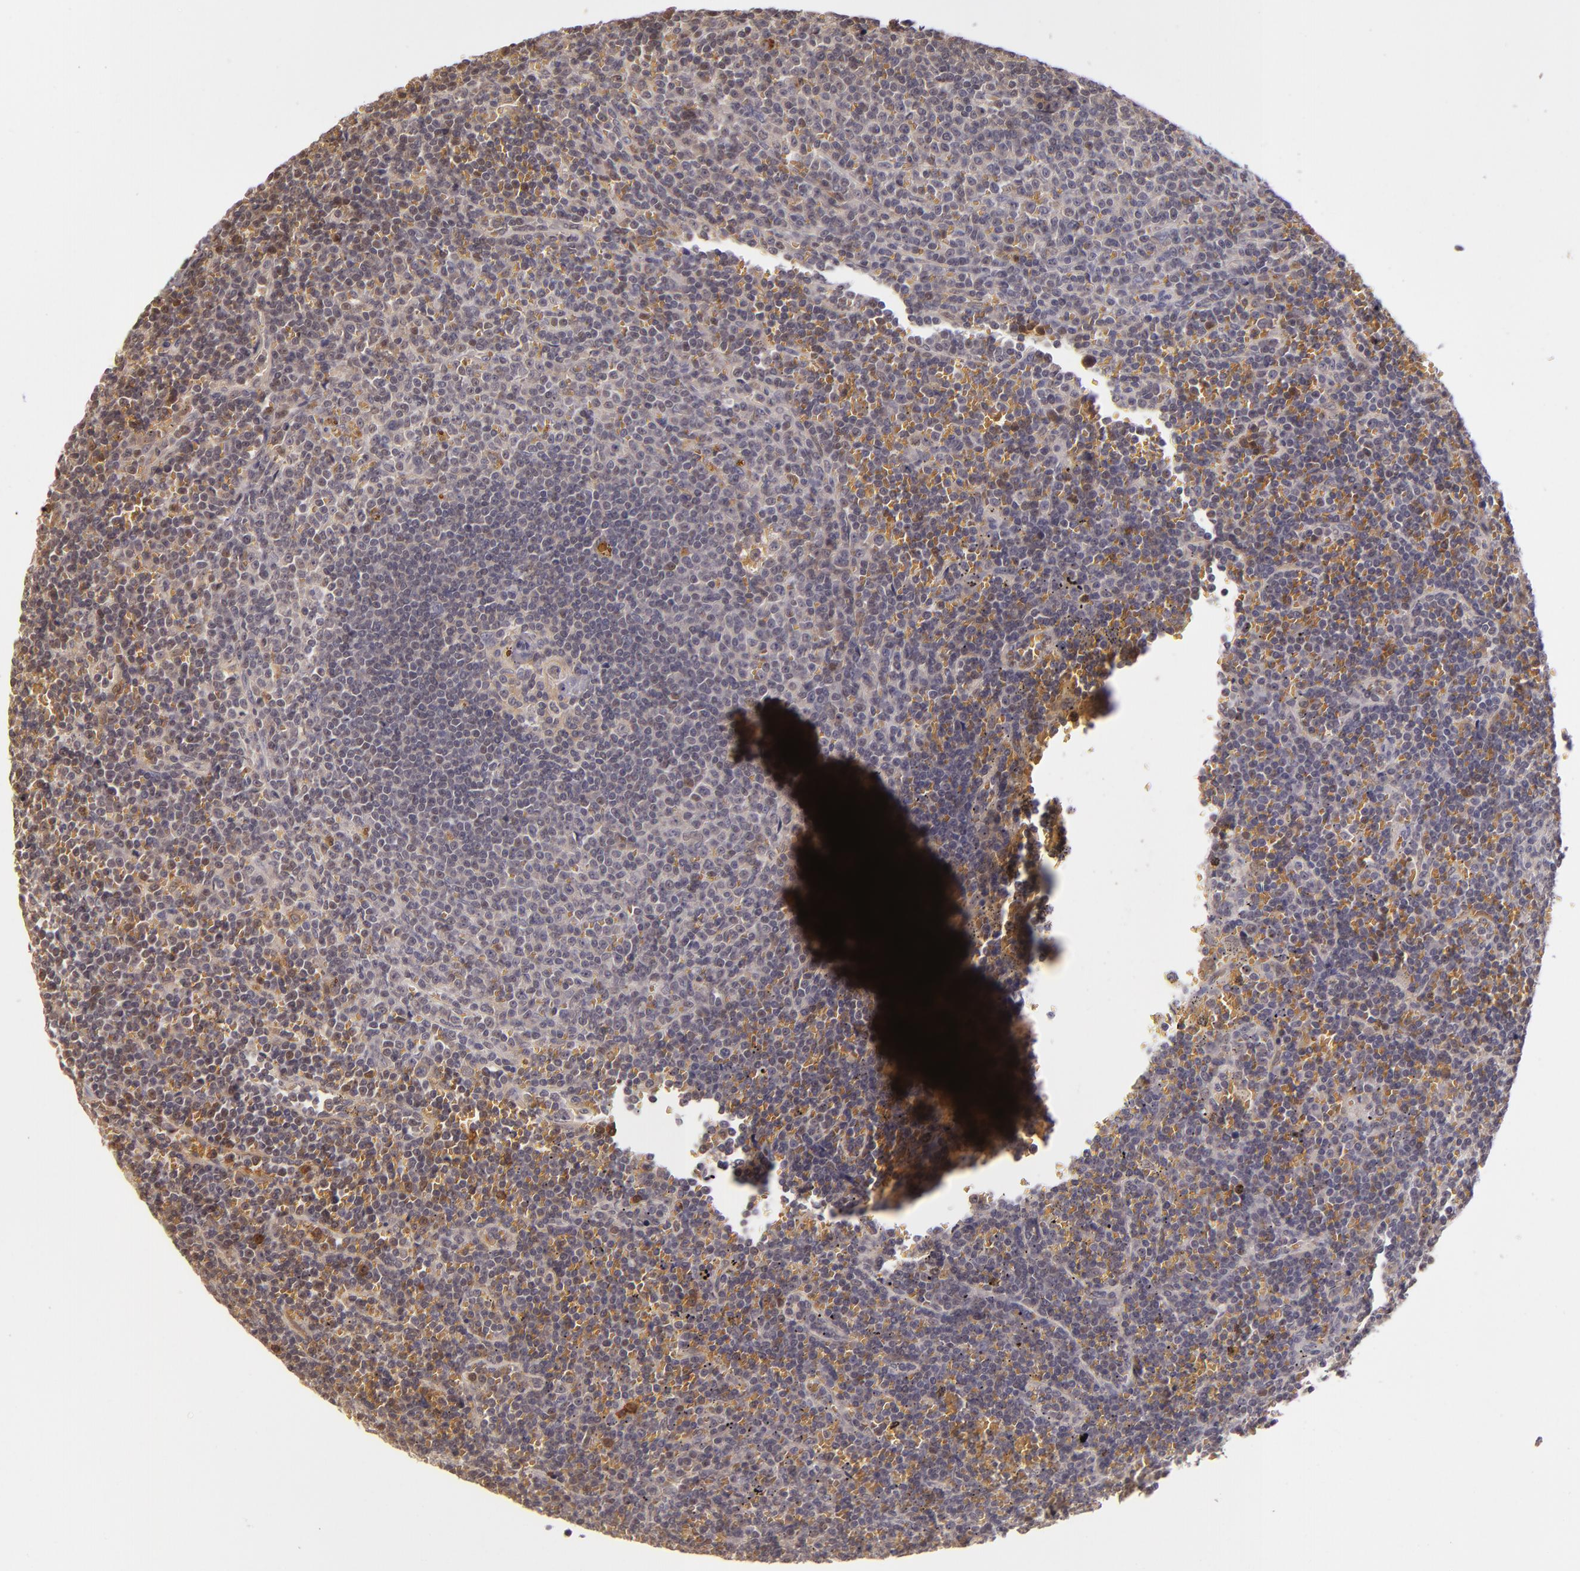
{"staining": {"intensity": "weak", "quantity": "<25%", "location": "nuclear"}, "tissue": "lymphoma", "cell_type": "Tumor cells", "image_type": "cancer", "snomed": [{"axis": "morphology", "description": "Malignant lymphoma, non-Hodgkin's type, Low grade"}, {"axis": "topography", "description": "Spleen"}], "caption": "Immunohistochemistry image of human lymphoma stained for a protein (brown), which shows no positivity in tumor cells.", "gene": "LRG1", "patient": {"sex": "male", "age": 80}}